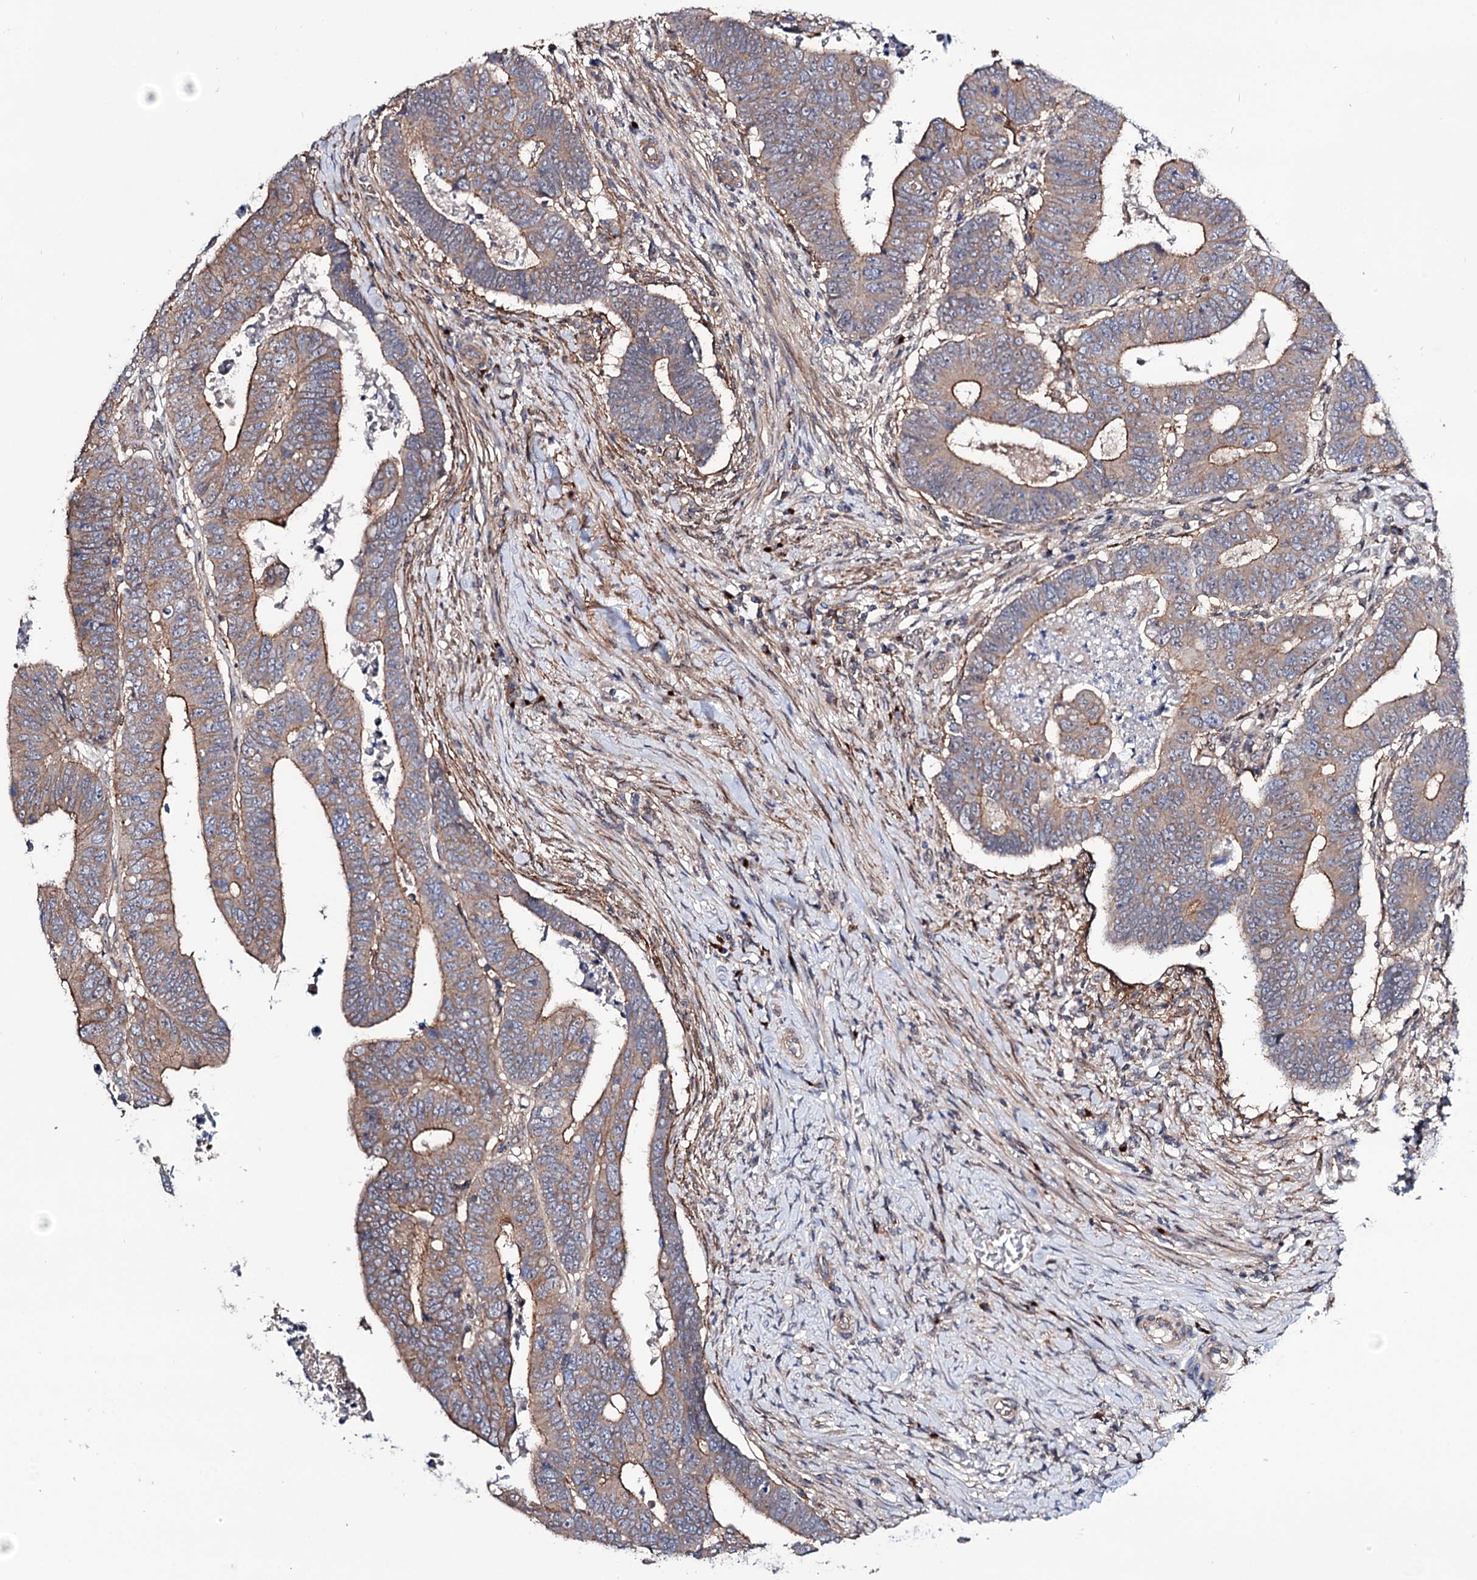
{"staining": {"intensity": "weak", "quantity": ">75%", "location": "cytoplasmic/membranous"}, "tissue": "colorectal cancer", "cell_type": "Tumor cells", "image_type": "cancer", "snomed": [{"axis": "morphology", "description": "Normal tissue, NOS"}, {"axis": "morphology", "description": "Adenocarcinoma, NOS"}, {"axis": "topography", "description": "Rectum"}], "caption": "Protein expression analysis of human colorectal adenocarcinoma reveals weak cytoplasmic/membranous staining in about >75% of tumor cells.", "gene": "SEC24A", "patient": {"sex": "female", "age": 65}}